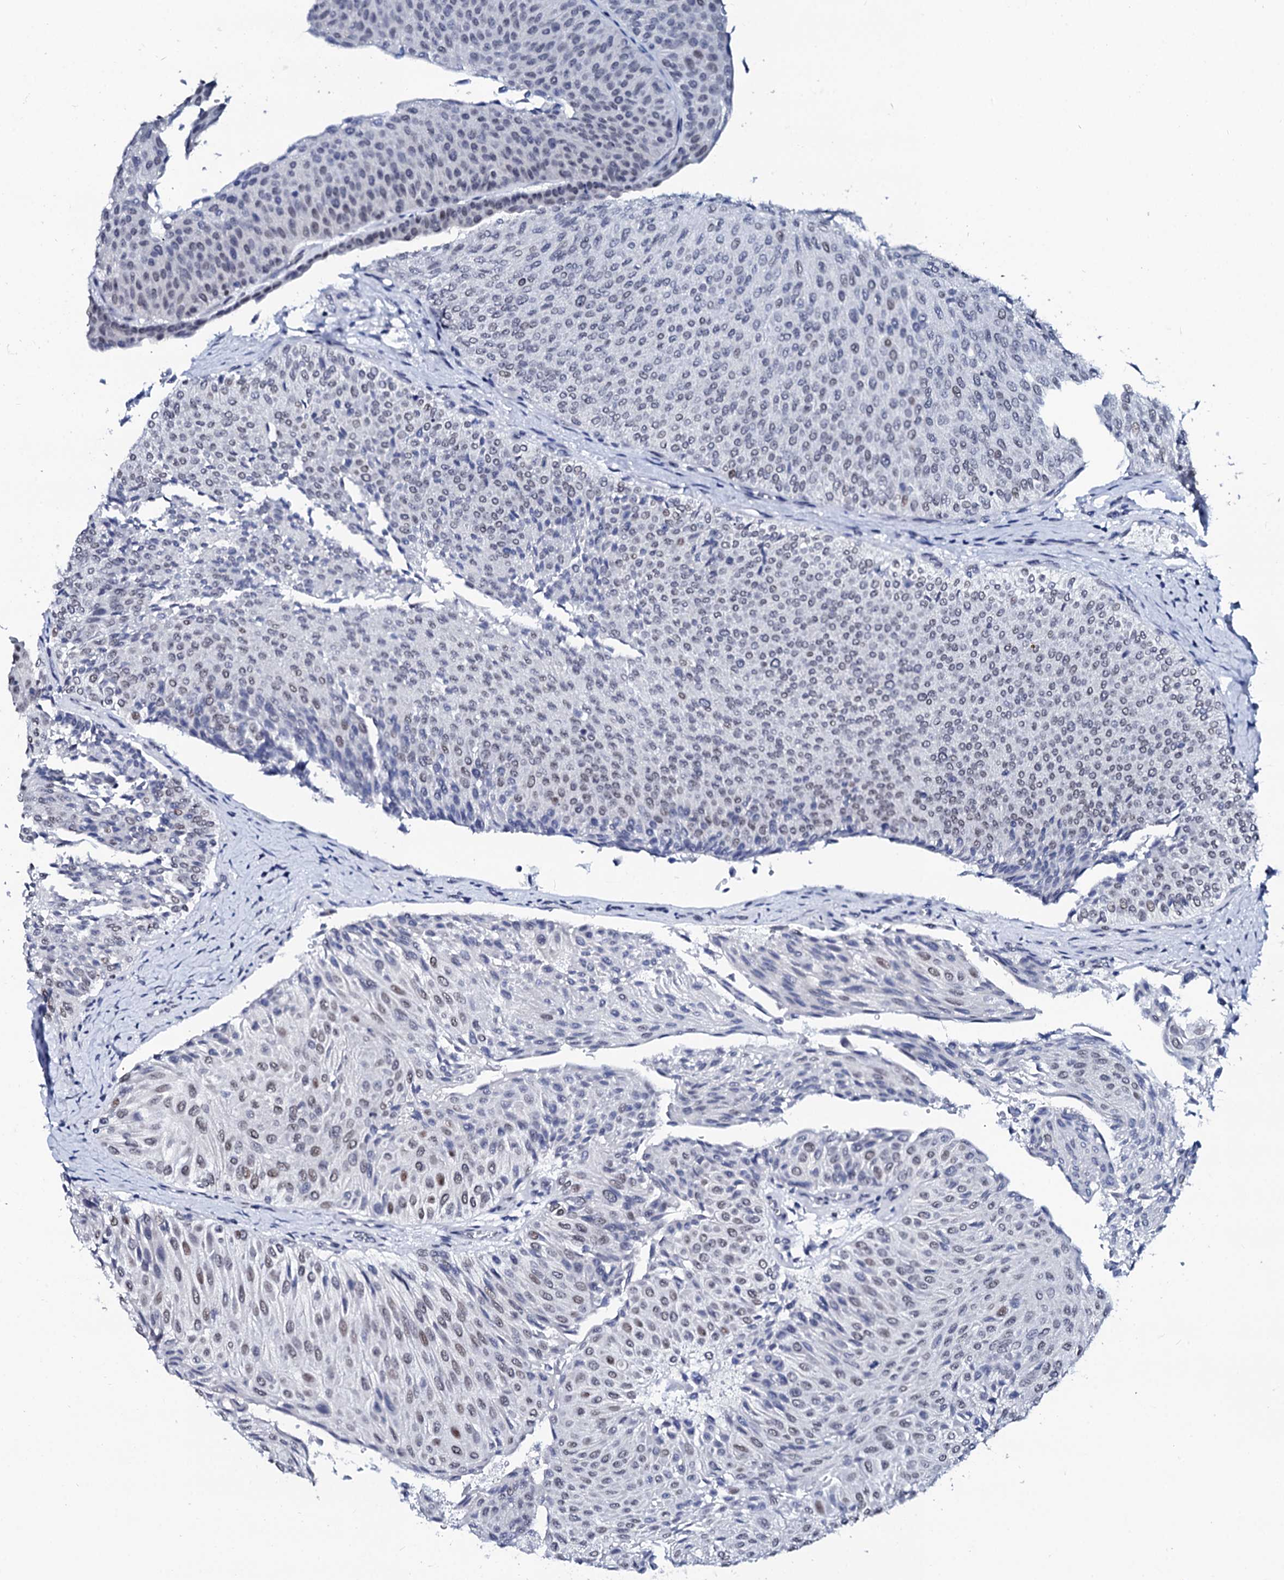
{"staining": {"intensity": "weak", "quantity": "<25%", "location": "nuclear"}, "tissue": "urothelial cancer", "cell_type": "Tumor cells", "image_type": "cancer", "snomed": [{"axis": "morphology", "description": "Urothelial carcinoma, Low grade"}, {"axis": "topography", "description": "Urinary bladder"}], "caption": "An image of human urothelial cancer is negative for staining in tumor cells.", "gene": "SPATA19", "patient": {"sex": "male", "age": 78}}